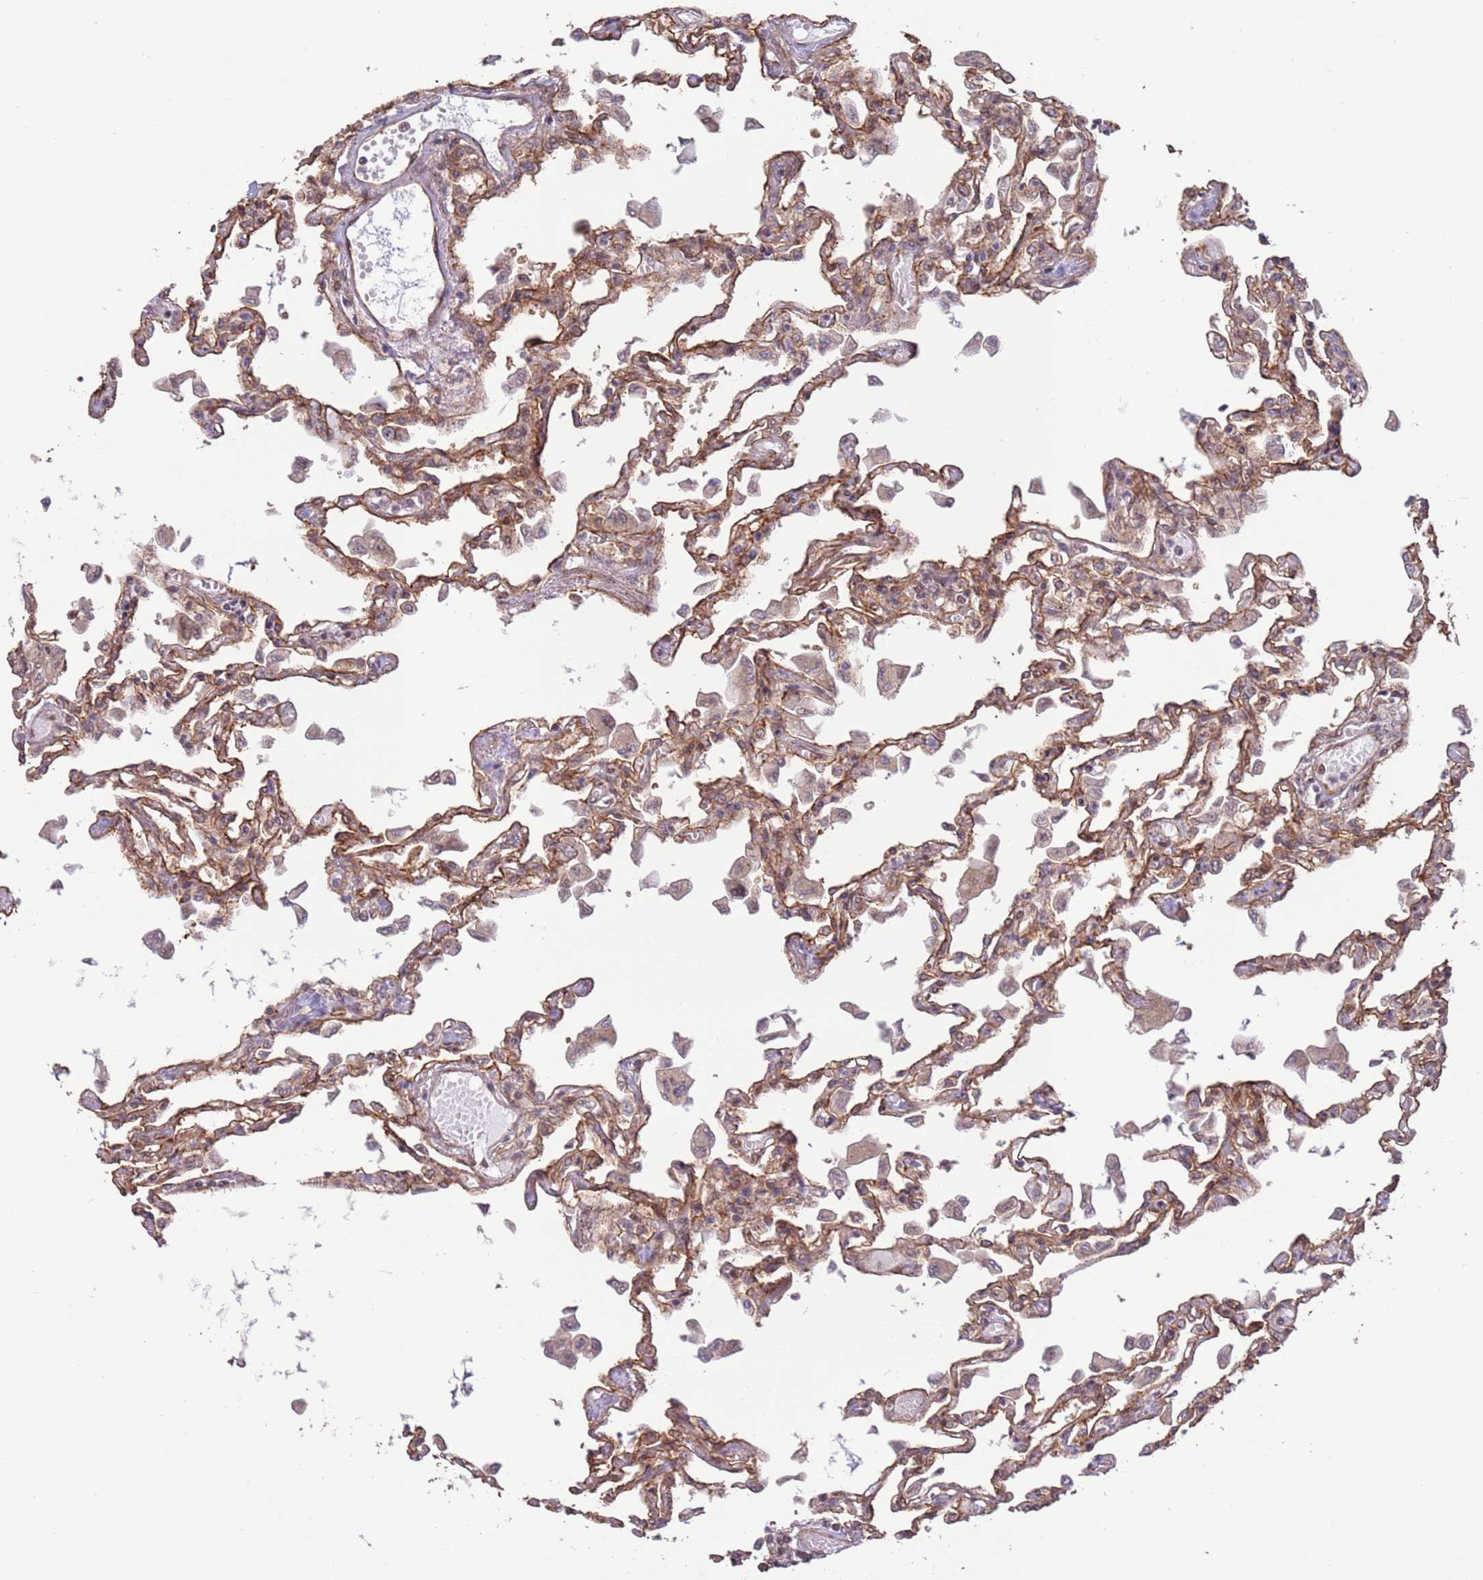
{"staining": {"intensity": "weak", "quantity": ">75%", "location": "cytoplasmic/membranous,nuclear"}, "tissue": "lung", "cell_type": "Alveolar cells", "image_type": "normal", "snomed": [{"axis": "morphology", "description": "Normal tissue, NOS"}, {"axis": "topography", "description": "Bronchus"}, {"axis": "topography", "description": "Lung"}], "caption": "This histopathology image demonstrates unremarkable lung stained with immunohistochemistry to label a protein in brown. The cytoplasmic/membranous,nuclear of alveolar cells show weak positivity for the protein. Nuclei are counter-stained blue.", "gene": "DCAF4", "patient": {"sex": "female", "age": 49}}